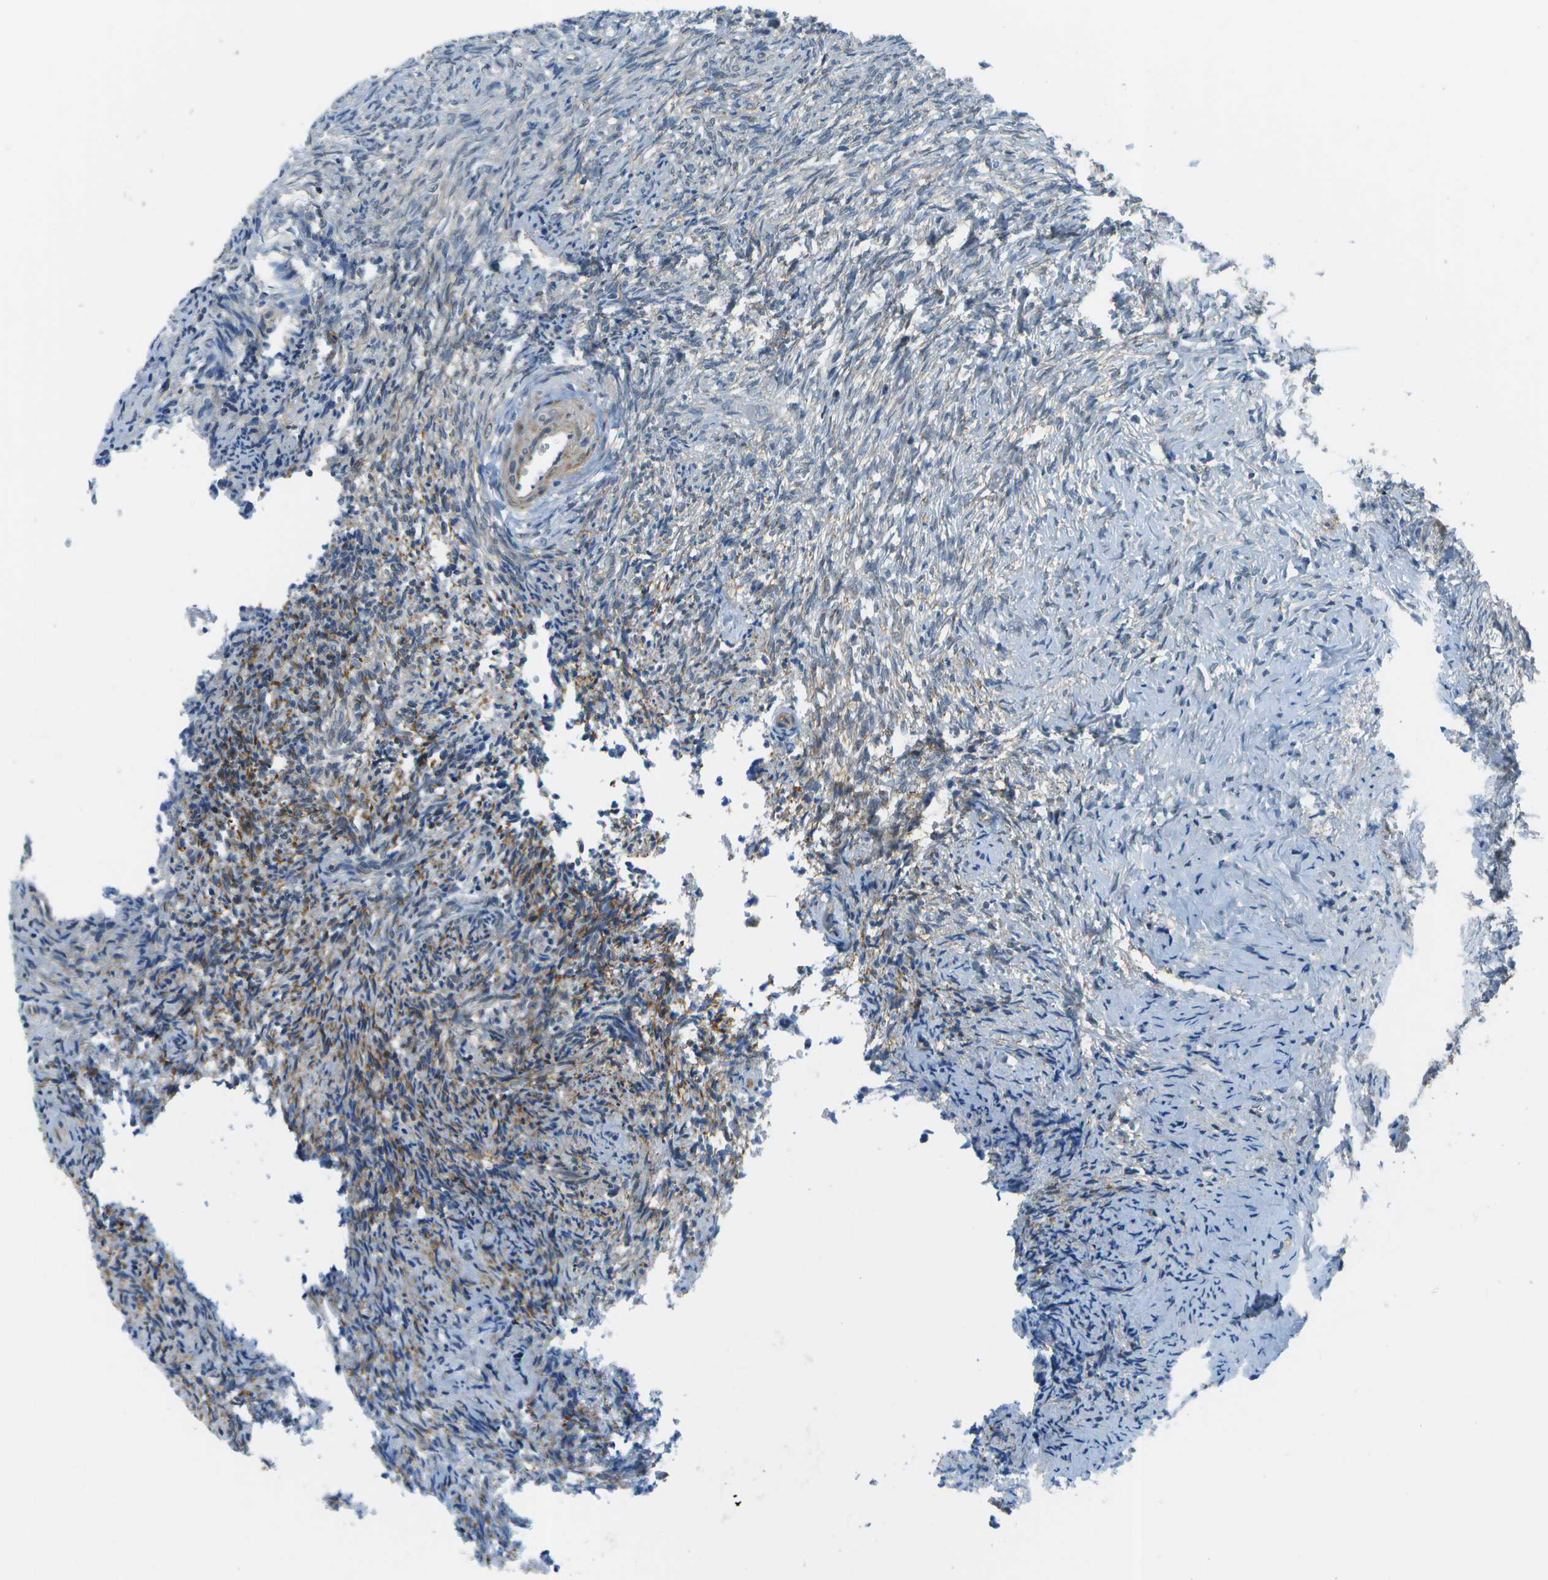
{"staining": {"intensity": "moderate", "quantity": "<25%", "location": "cytoplasmic/membranous"}, "tissue": "ovary", "cell_type": "Ovarian stroma cells", "image_type": "normal", "snomed": [{"axis": "morphology", "description": "Normal tissue, NOS"}, {"axis": "topography", "description": "Ovary"}], "caption": "Immunohistochemistry (IHC) photomicrograph of unremarkable ovary: ovary stained using immunohistochemistry demonstrates low levels of moderate protein expression localized specifically in the cytoplasmic/membranous of ovarian stroma cells, appearing as a cytoplasmic/membranous brown color.", "gene": "ENPP5", "patient": {"sex": "female", "age": 41}}